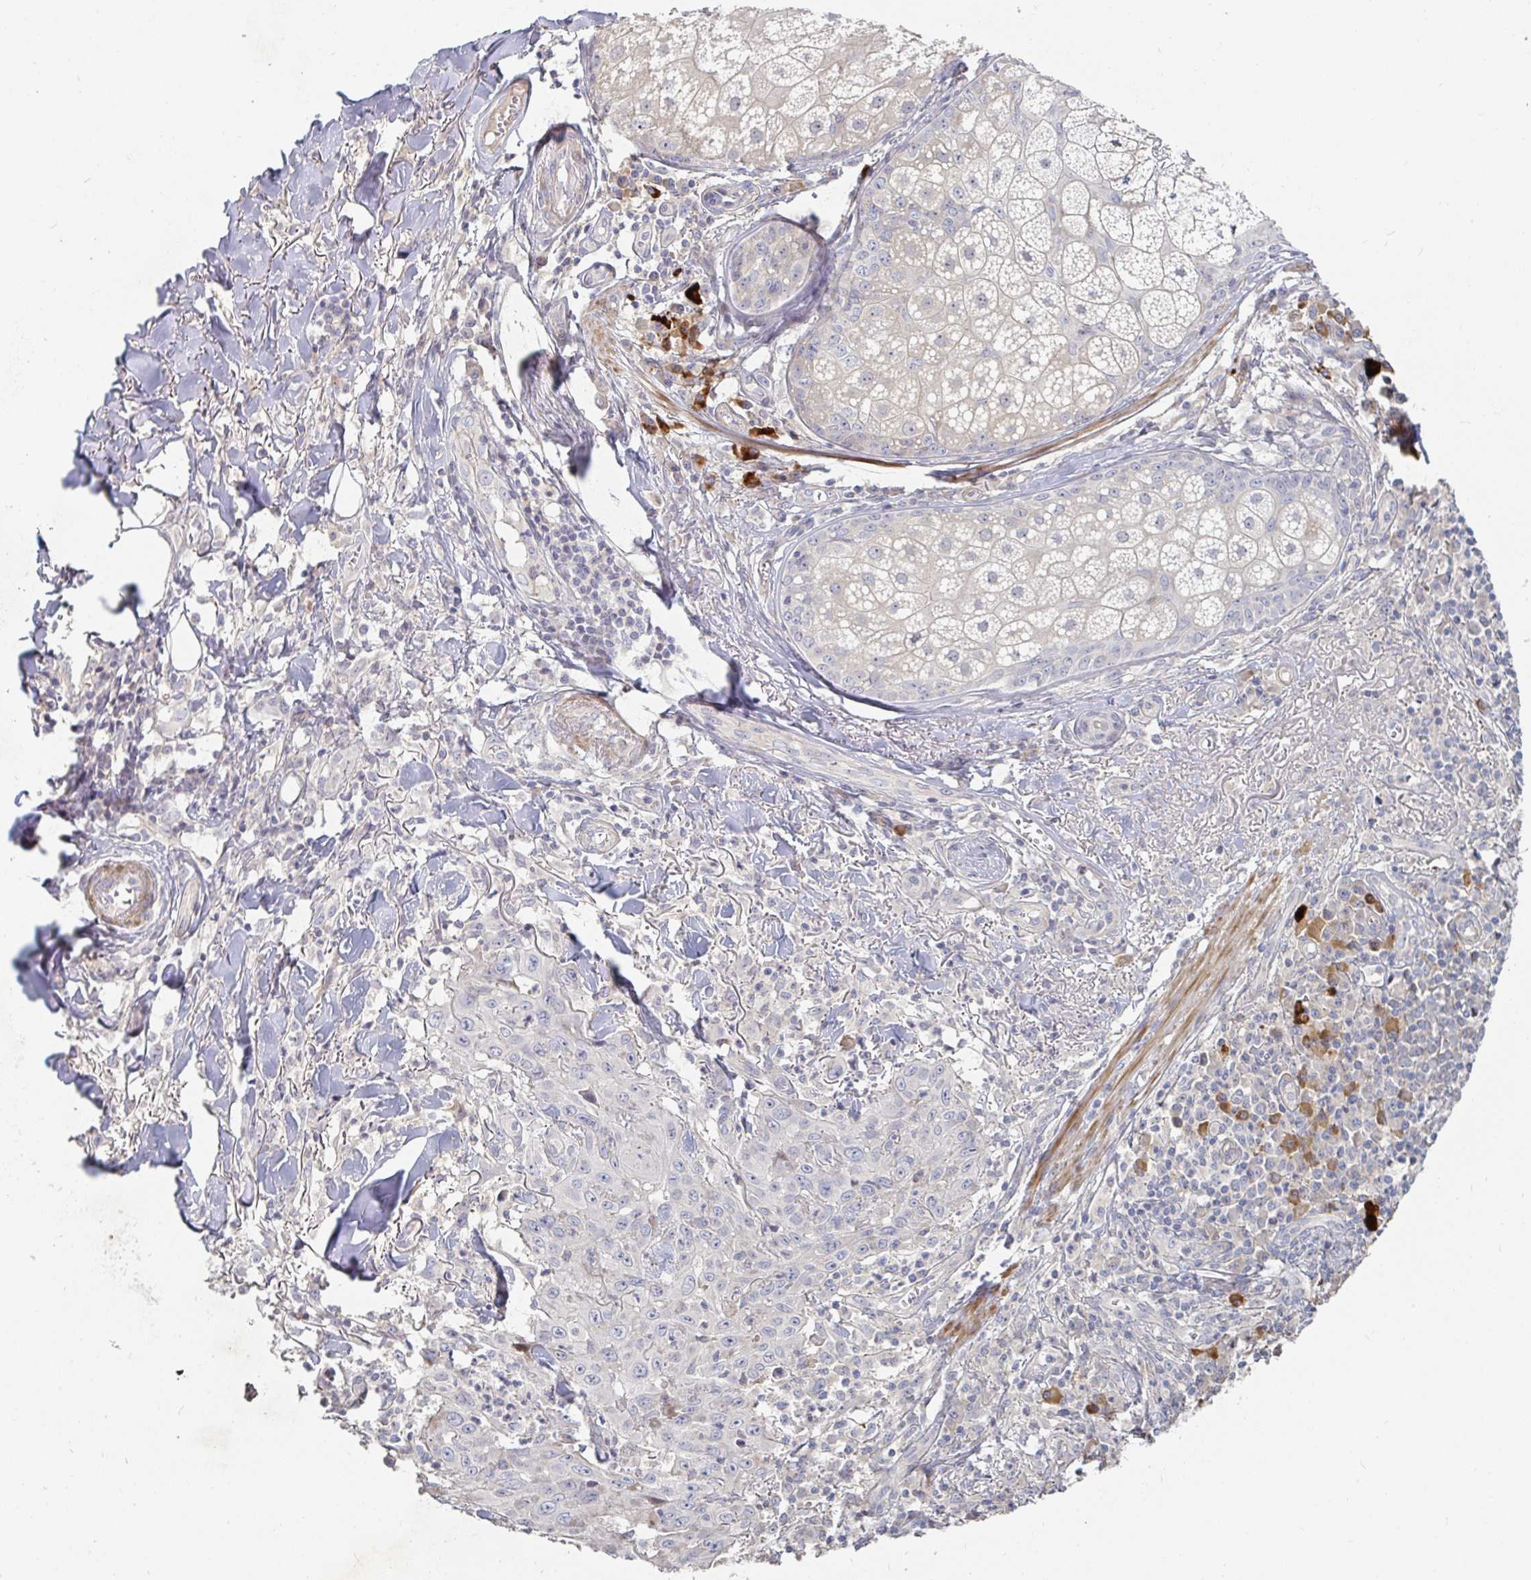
{"staining": {"intensity": "negative", "quantity": "none", "location": "none"}, "tissue": "skin cancer", "cell_type": "Tumor cells", "image_type": "cancer", "snomed": [{"axis": "morphology", "description": "Squamous cell carcinoma, NOS"}, {"axis": "topography", "description": "Skin"}], "caption": "Tumor cells are negative for protein expression in human squamous cell carcinoma (skin).", "gene": "SSH2", "patient": {"sex": "male", "age": 75}}